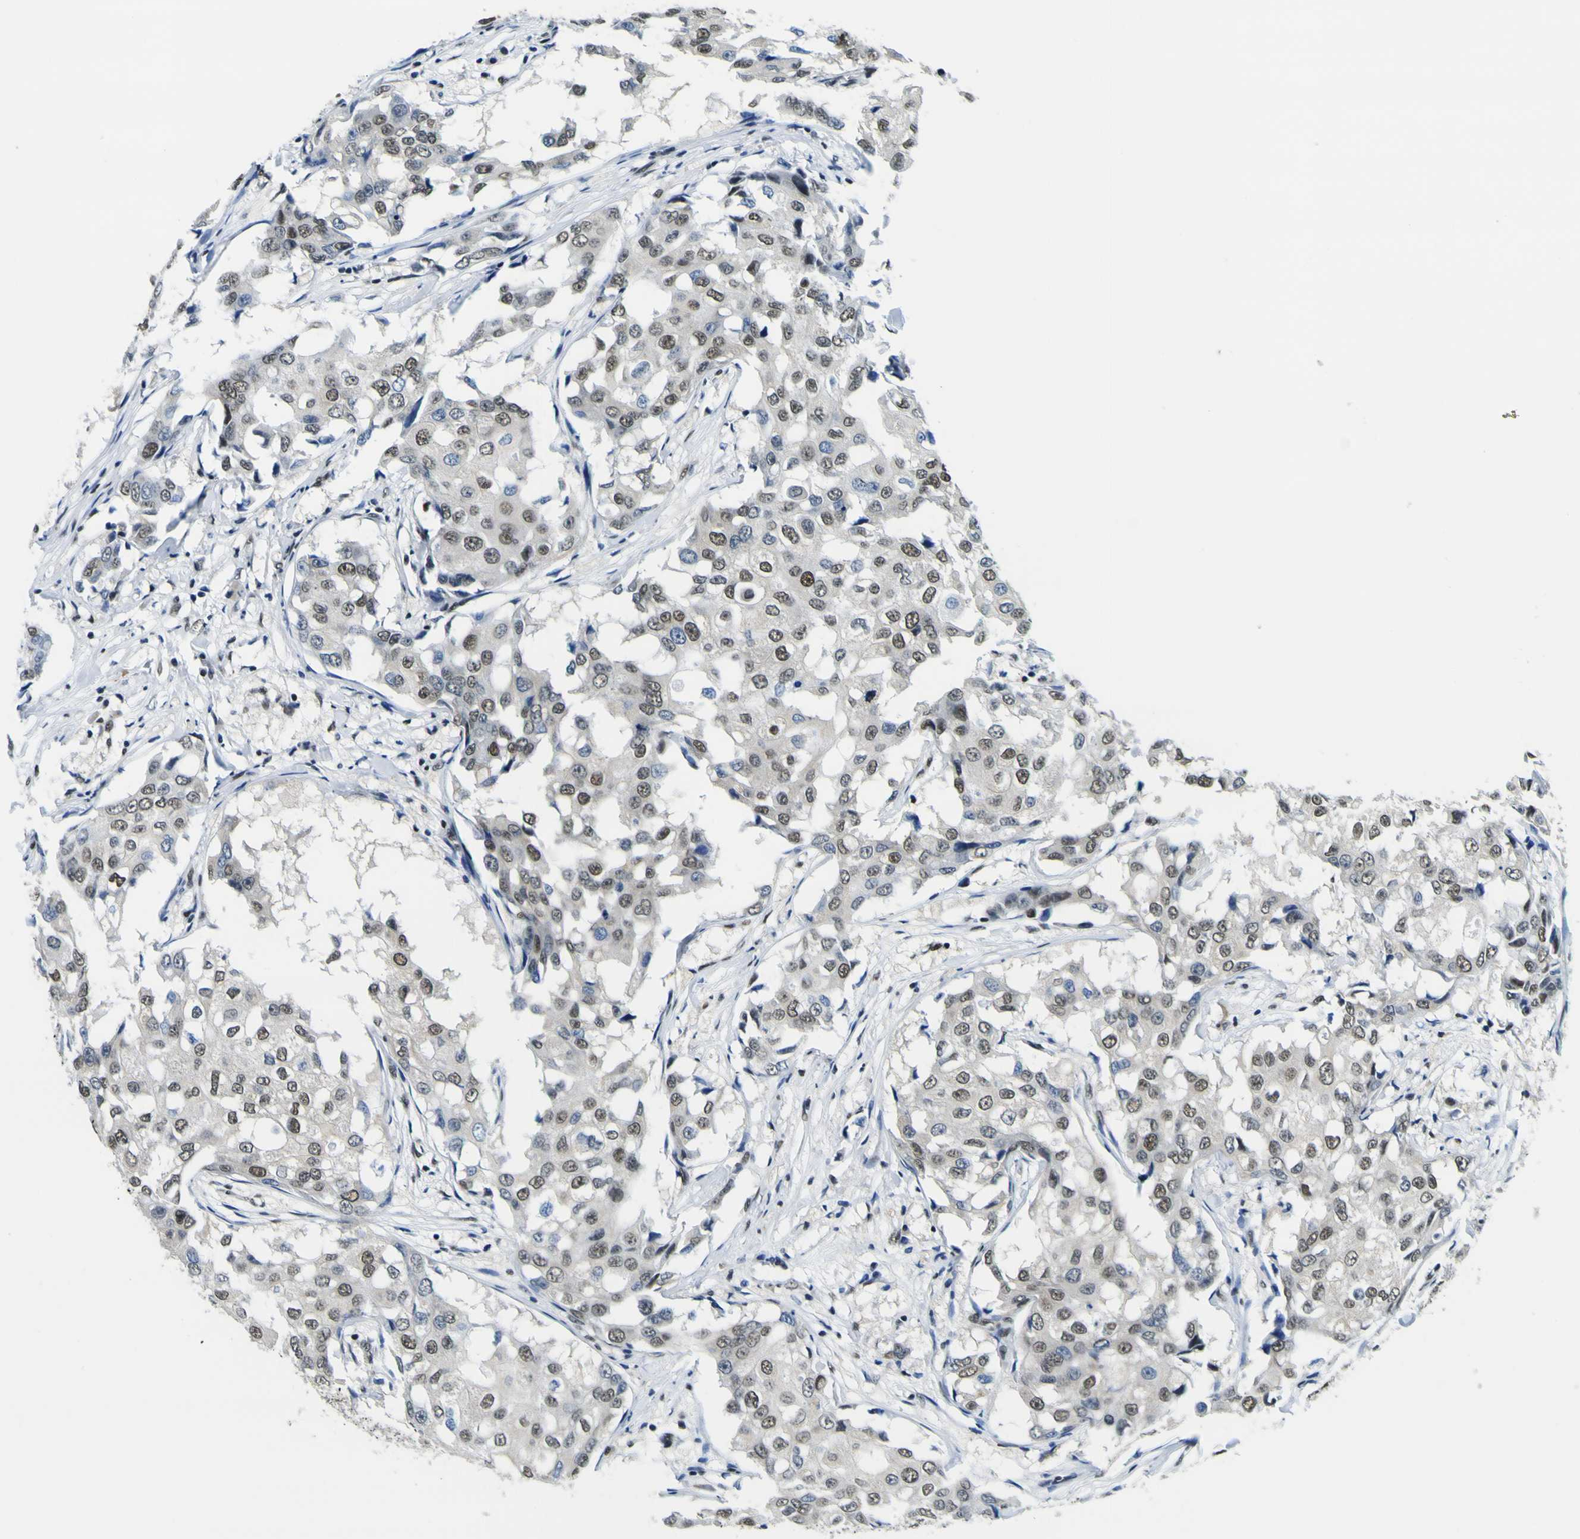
{"staining": {"intensity": "moderate", "quantity": "25%-75%", "location": "nuclear"}, "tissue": "breast cancer", "cell_type": "Tumor cells", "image_type": "cancer", "snomed": [{"axis": "morphology", "description": "Duct carcinoma"}, {"axis": "topography", "description": "Breast"}], "caption": "Tumor cells display moderate nuclear staining in about 25%-75% of cells in infiltrating ductal carcinoma (breast).", "gene": "SP1", "patient": {"sex": "female", "age": 27}}